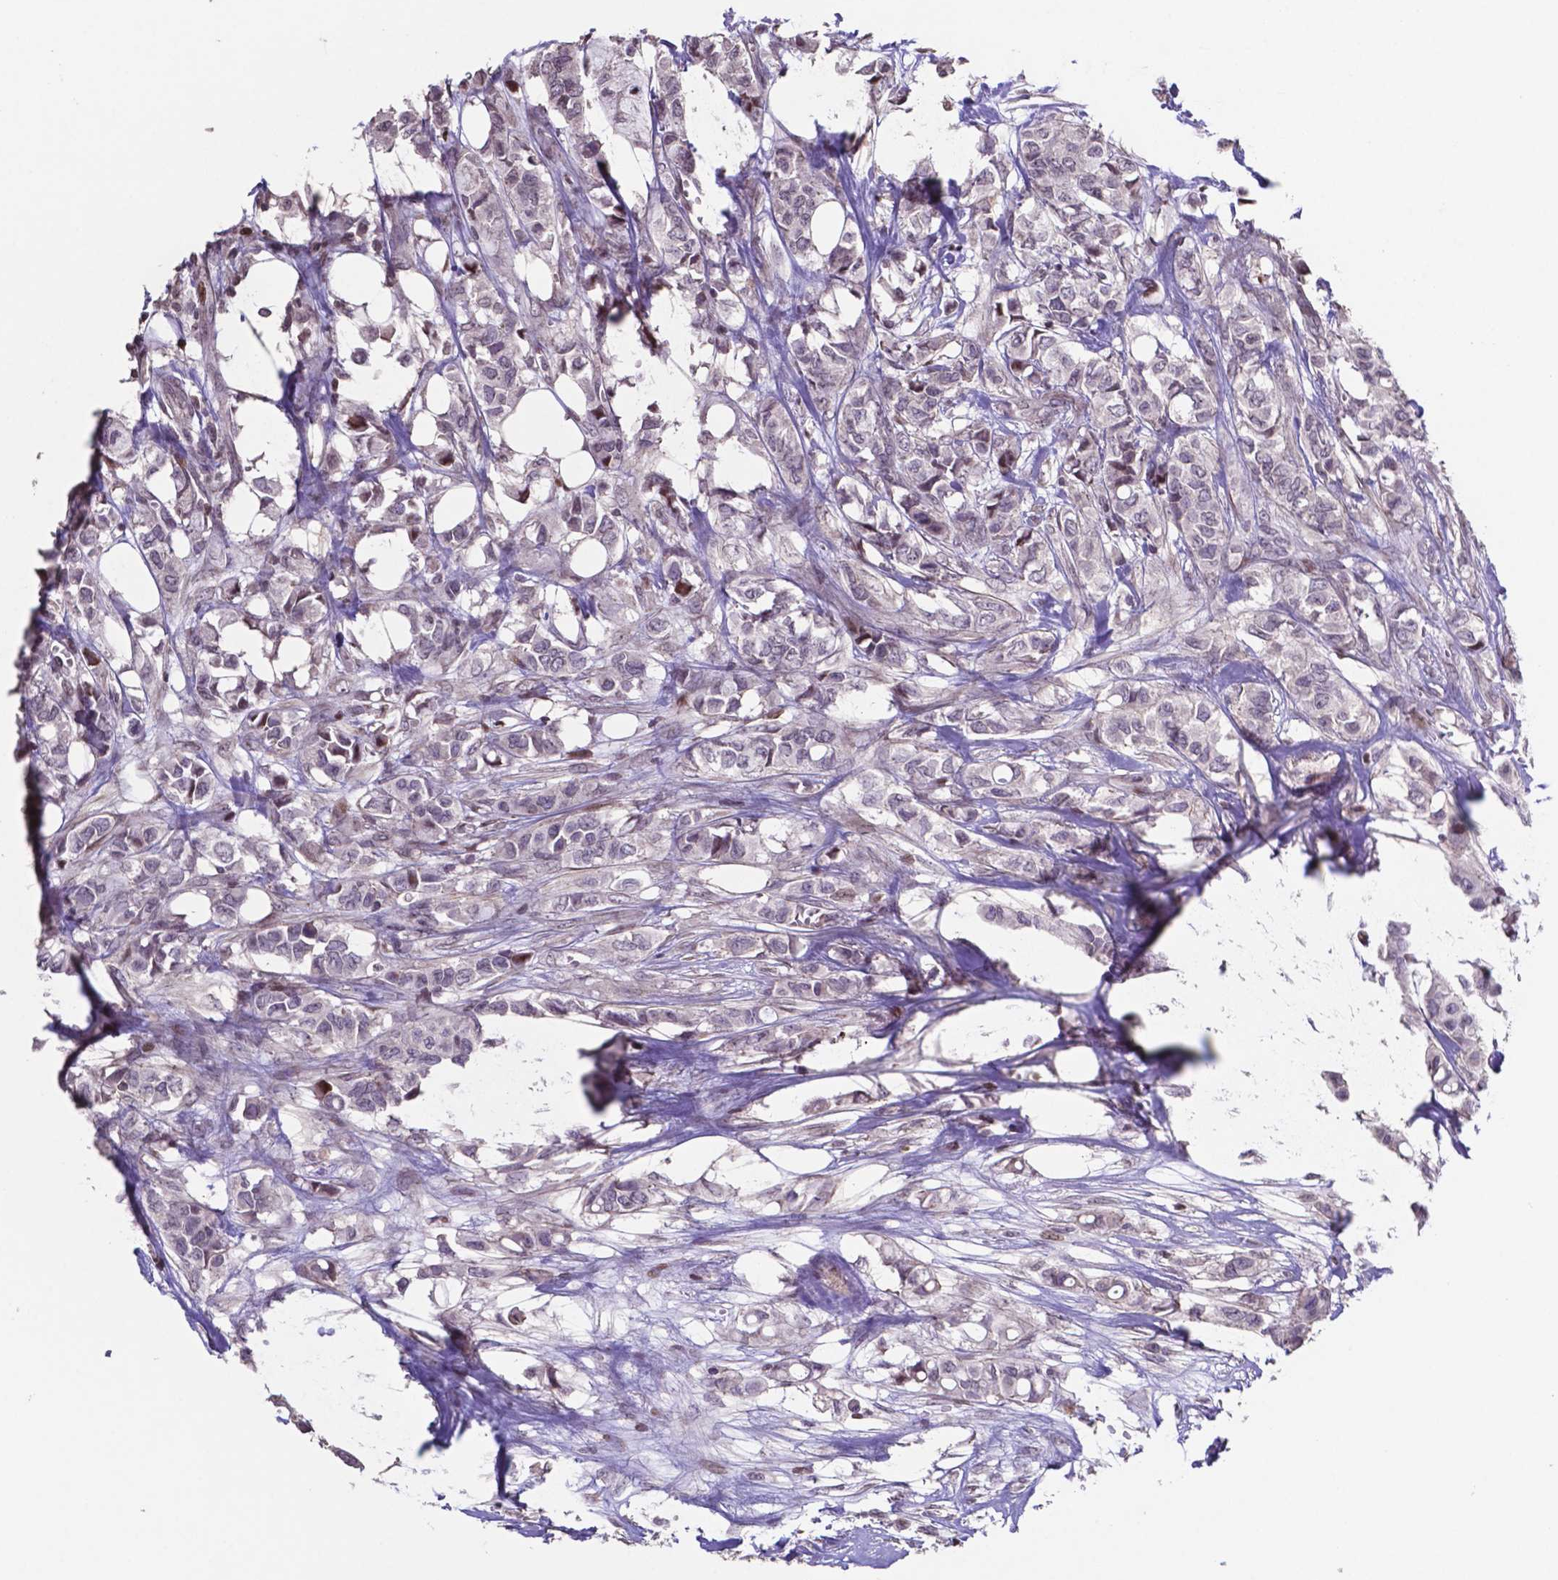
{"staining": {"intensity": "negative", "quantity": "none", "location": "none"}, "tissue": "breast cancer", "cell_type": "Tumor cells", "image_type": "cancer", "snomed": [{"axis": "morphology", "description": "Duct carcinoma"}, {"axis": "topography", "description": "Breast"}], "caption": "This is an immunohistochemistry image of breast invasive ductal carcinoma. There is no positivity in tumor cells.", "gene": "MLC1", "patient": {"sex": "female", "age": 85}}